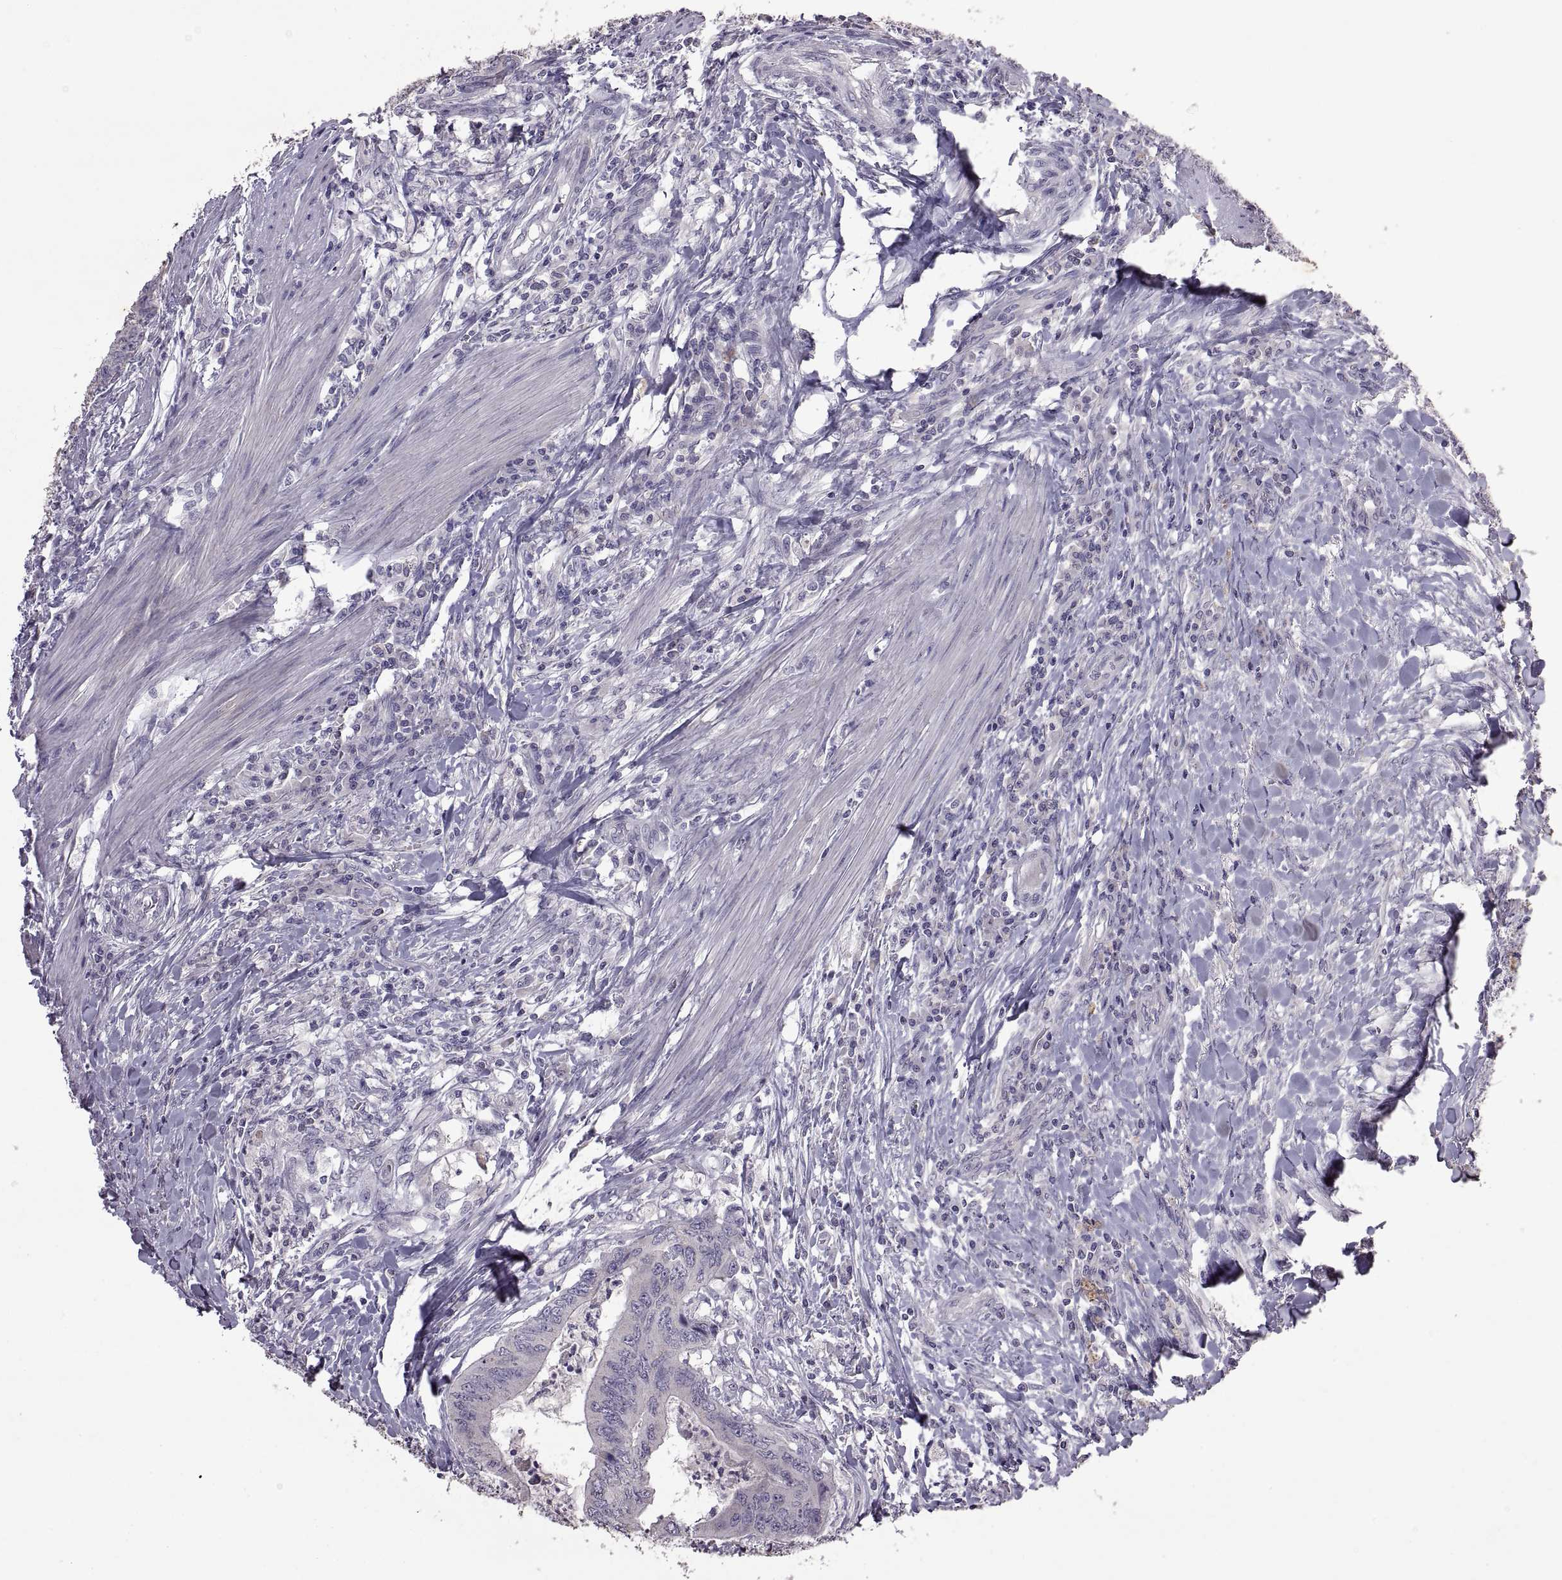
{"staining": {"intensity": "negative", "quantity": "none", "location": "none"}, "tissue": "colorectal cancer", "cell_type": "Tumor cells", "image_type": "cancer", "snomed": [{"axis": "morphology", "description": "Adenocarcinoma, NOS"}, {"axis": "topography", "description": "Colon"}], "caption": "High magnification brightfield microscopy of colorectal cancer stained with DAB (3,3'-diaminobenzidine) (brown) and counterstained with hematoxylin (blue): tumor cells show no significant positivity. The staining is performed using DAB (3,3'-diaminobenzidine) brown chromogen with nuclei counter-stained in using hematoxylin.", "gene": "DEFB136", "patient": {"sex": "male", "age": 53}}